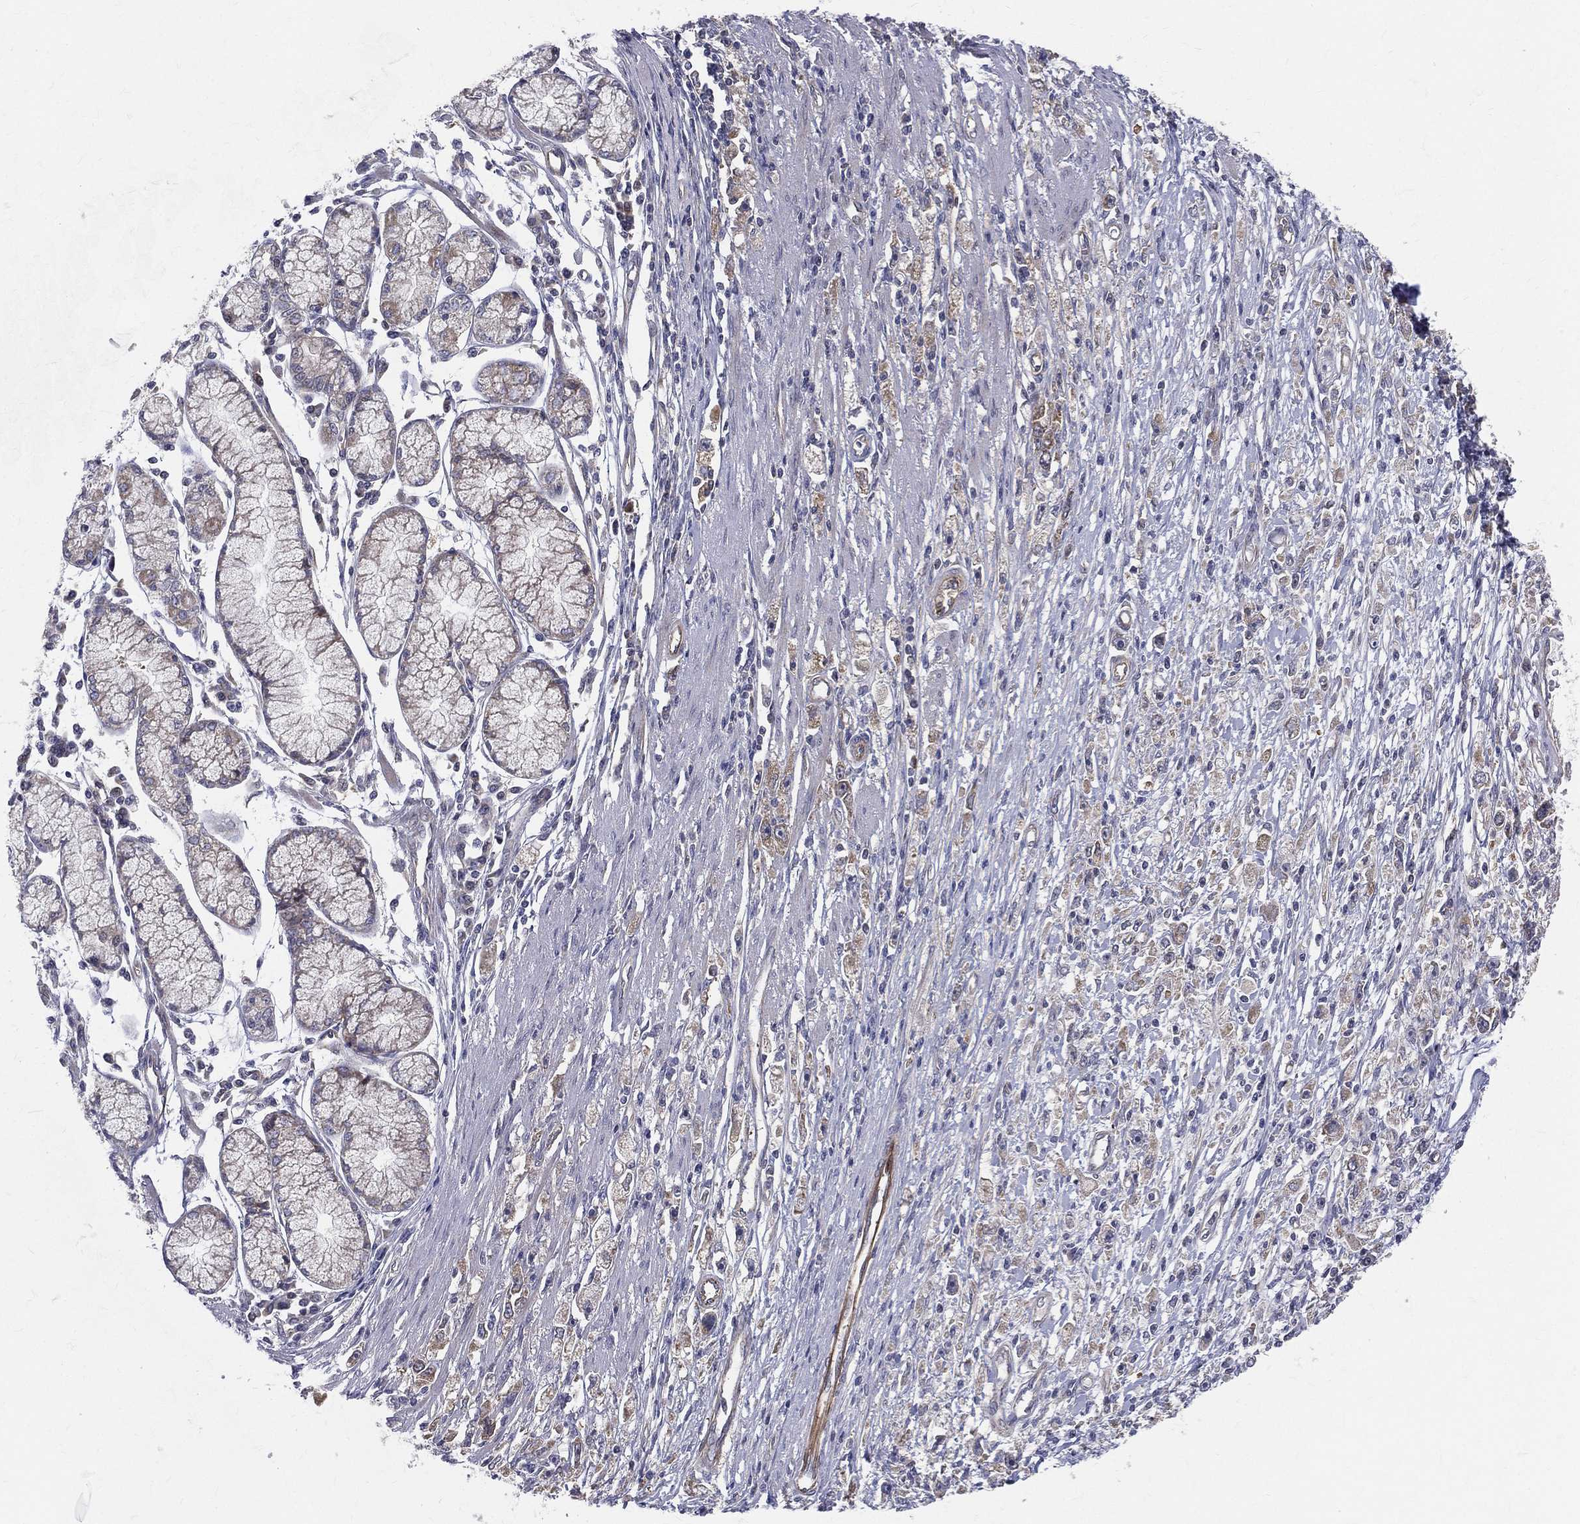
{"staining": {"intensity": "moderate", "quantity": "<25%", "location": "cytoplasmic/membranous"}, "tissue": "stomach cancer", "cell_type": "Tumor cells", "image_type": "cancer", "snomed": [{"axis": "morphology", "description": "Adenocarcinoma, NOS"}, {"axis": "topography", "description": "Stomach"}], "caption": "The photomicrograph reveals a brown stain indicating the presence of a protein in the cytoplasmic/membranous of tumor cells in stomach cancer. (brown staining indicates protein expression, while blue staining denotes nuclei).", "gene": "POMZP3", "patient": {"sex": "female", "age": 59}}